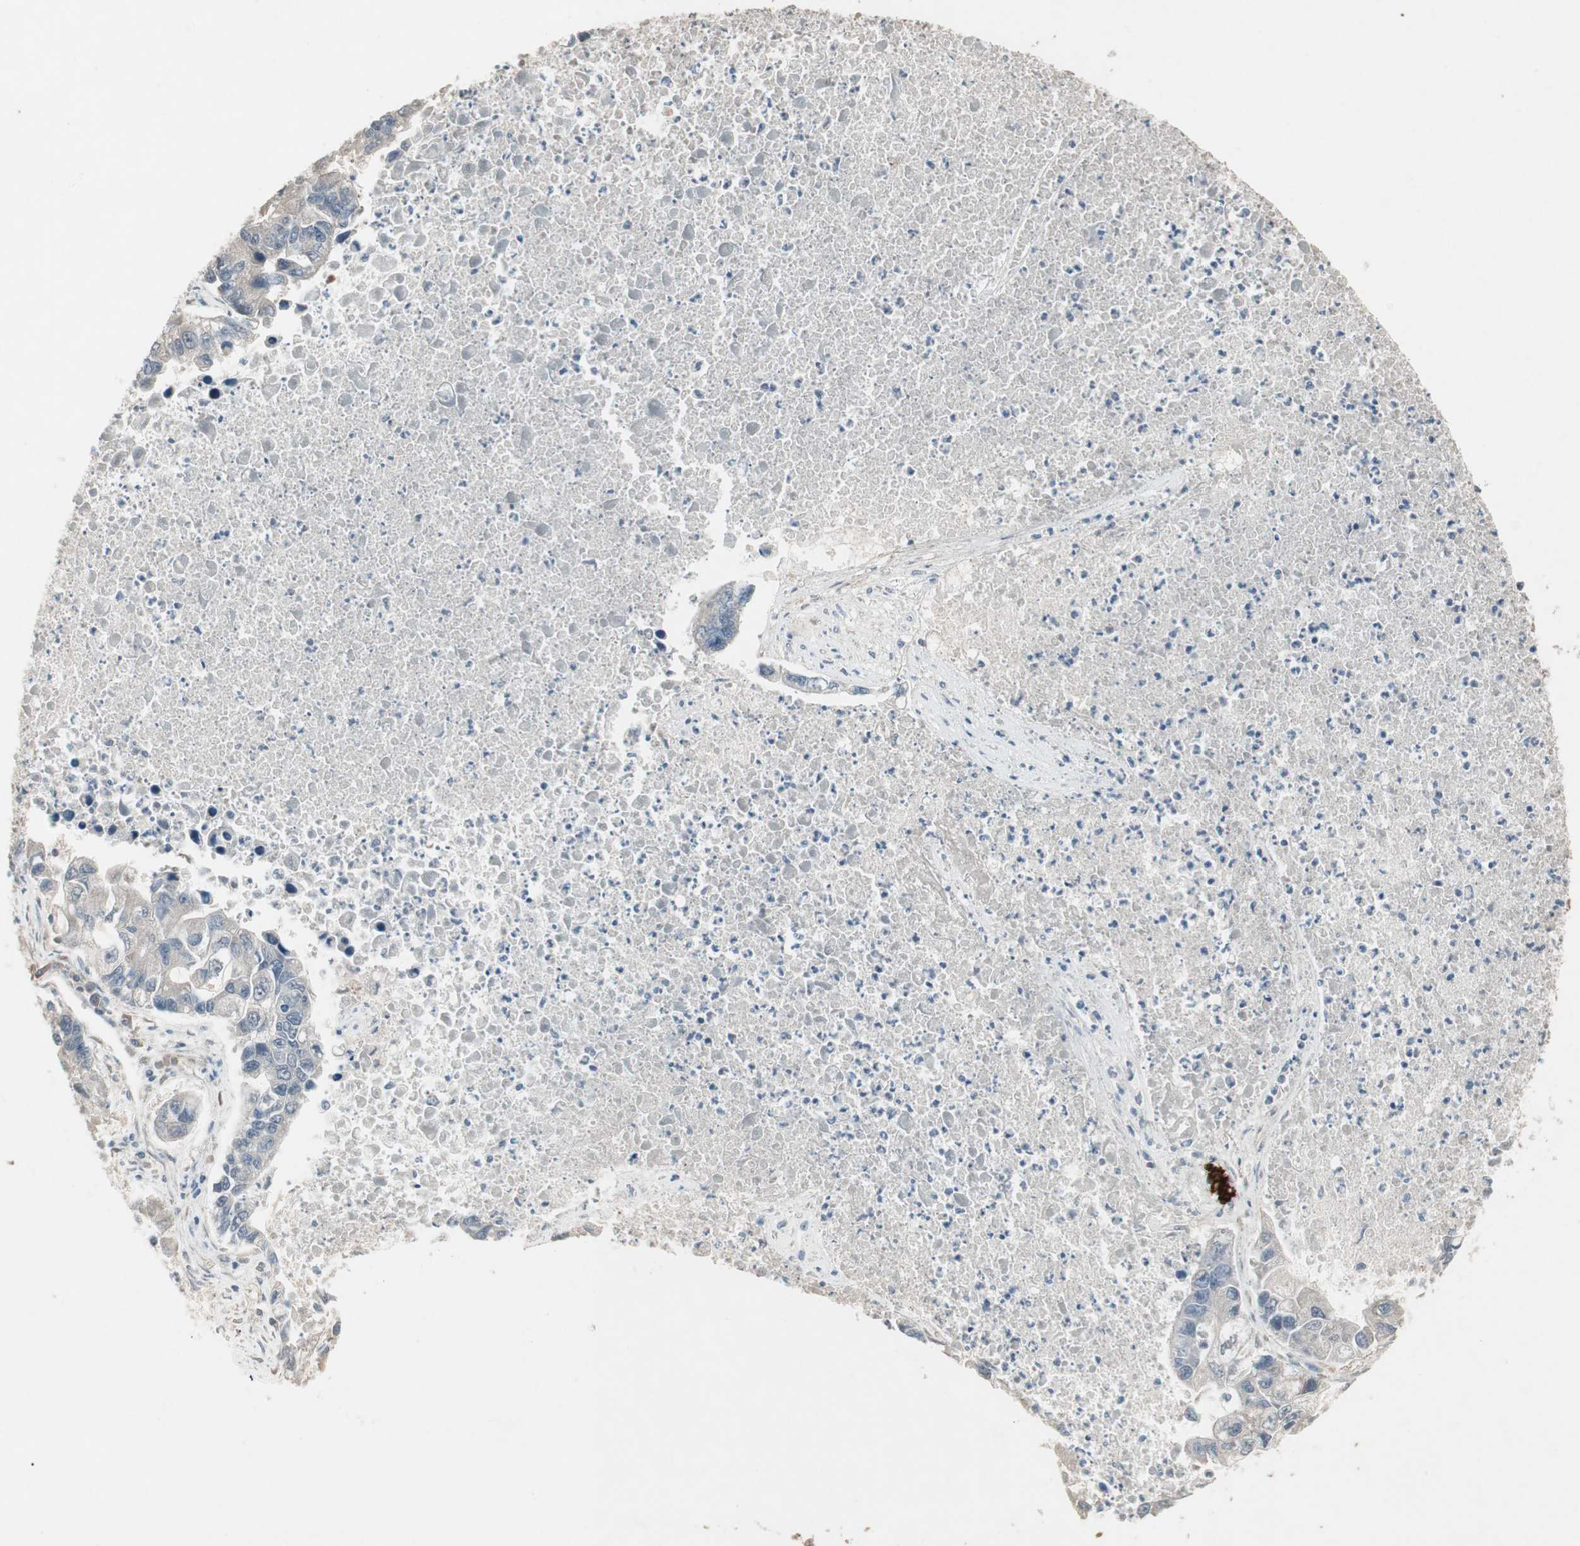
{"staining": {"intensity": "negative", "quantity": "none", "location": "none"}, "tissue": "lung cancer", "cell_type": "Tumor cells", "image_type": "cancer", "snomed": [{"axis": "morphology", "description": "Adenocarcinoma, NOS"}, {"axis": "topography", "description": "Lung"}], "caption": "Histopathology image shows no significant protein expression in tumor cells of lung cancer.", "gene": "JMJD7-PLA2G4B", "patient": {"sex": "female", "age": 51}}